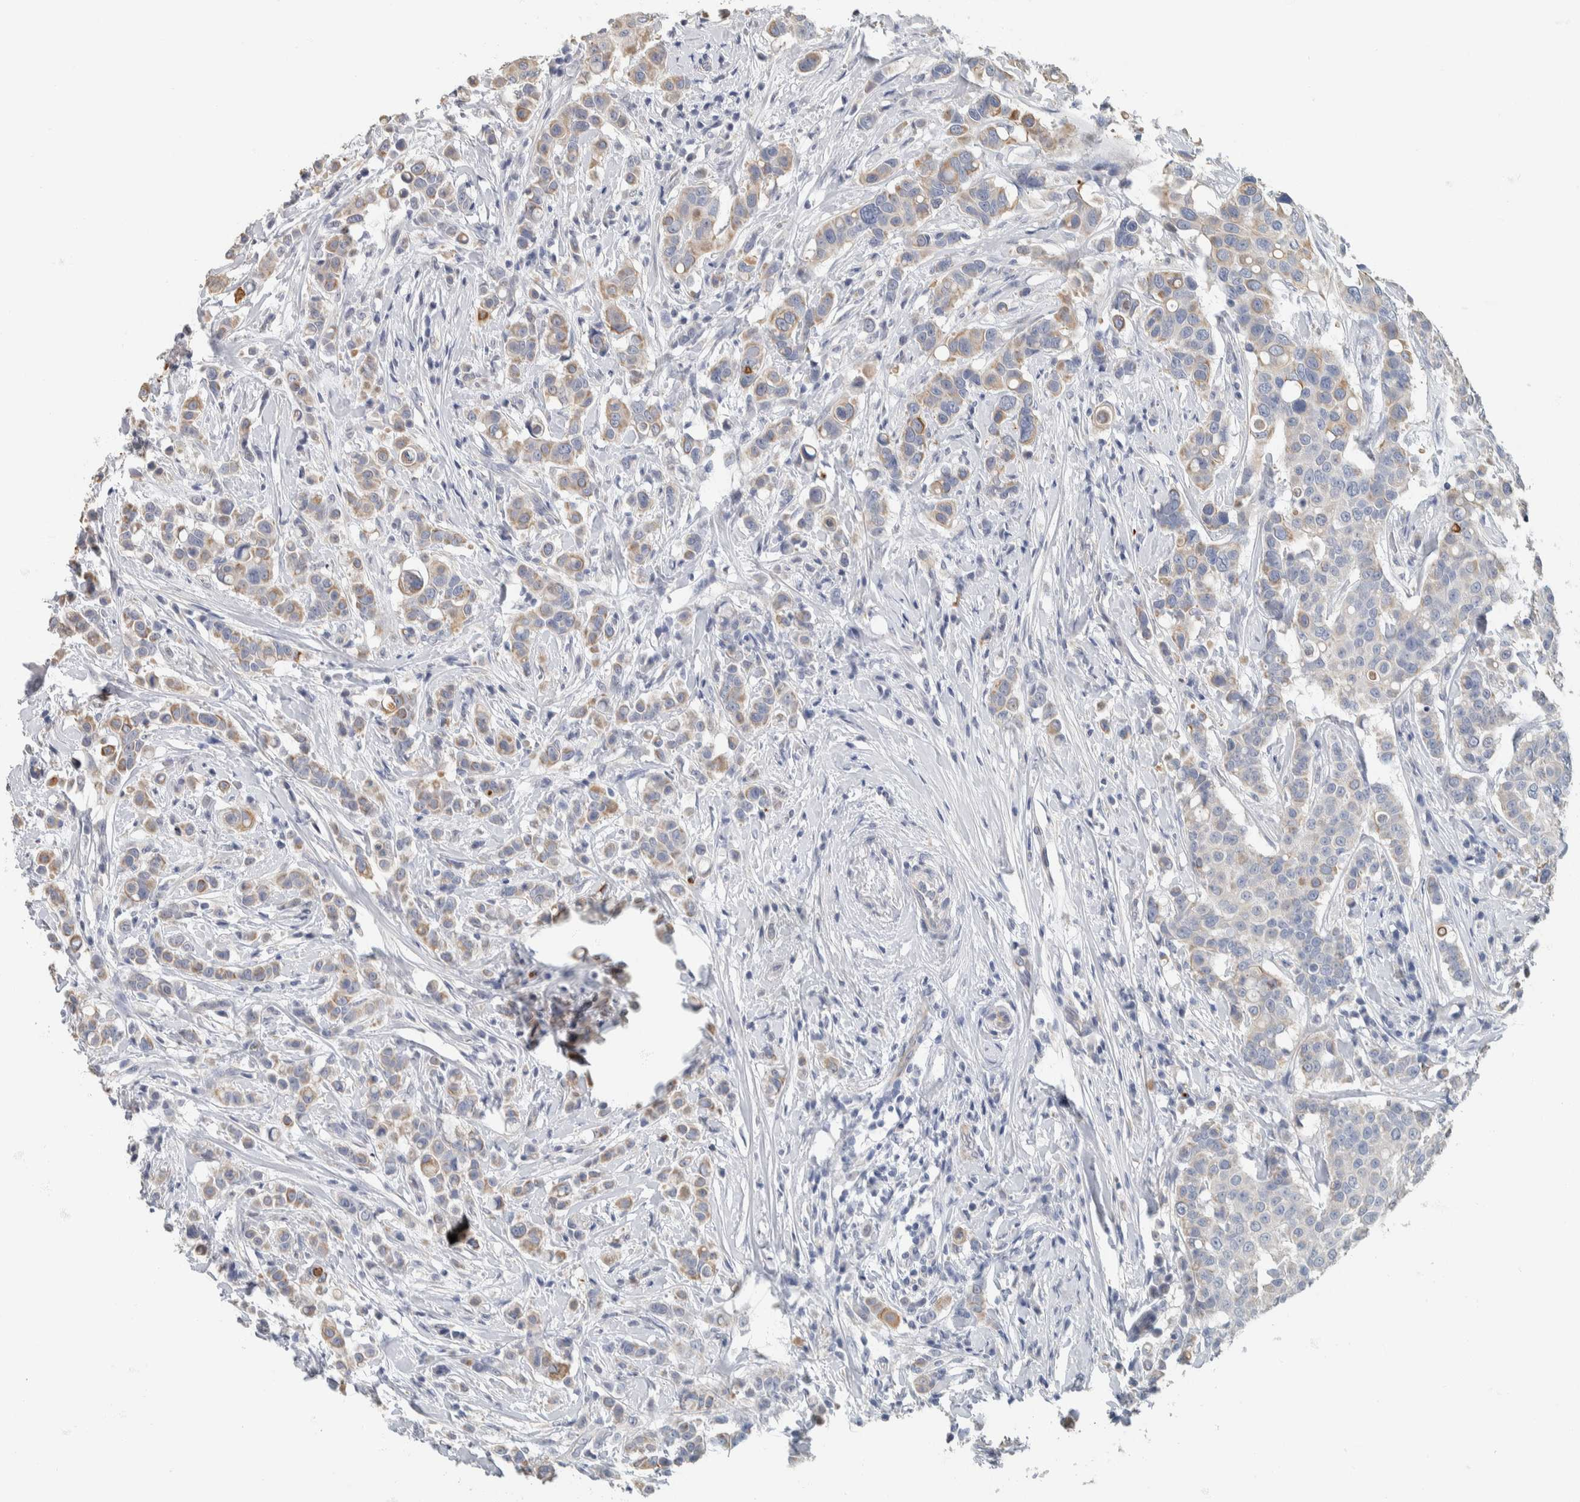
{"staining": {"intensity": "moderate", "quantity": "<25%", "location": "cytoplasmic/membranous"}, "tissue": "breast cancer", "cell_type": "Tumor cells", "image_type": "cancer", "snomed": [{"axis": "morphology", "description": "Duct carcinoma"}, {"axis": "topography", "description": "Breast"}], "caption": "Immunohistochemistry (IHC) staining of breast intraductal carcinoma, which reveals low levels of moderate cytoplasmic/membranous staining in approximately <25% of tumor cells indicating moderate cytoplasmic/membranous protein positivity. The staining was performed using DAB (brown) for protein detection and nuclei were counterstained in hematoxylin (blue).", "gene": "NEFM", "patient": {"sex": "female", "age": 27}}